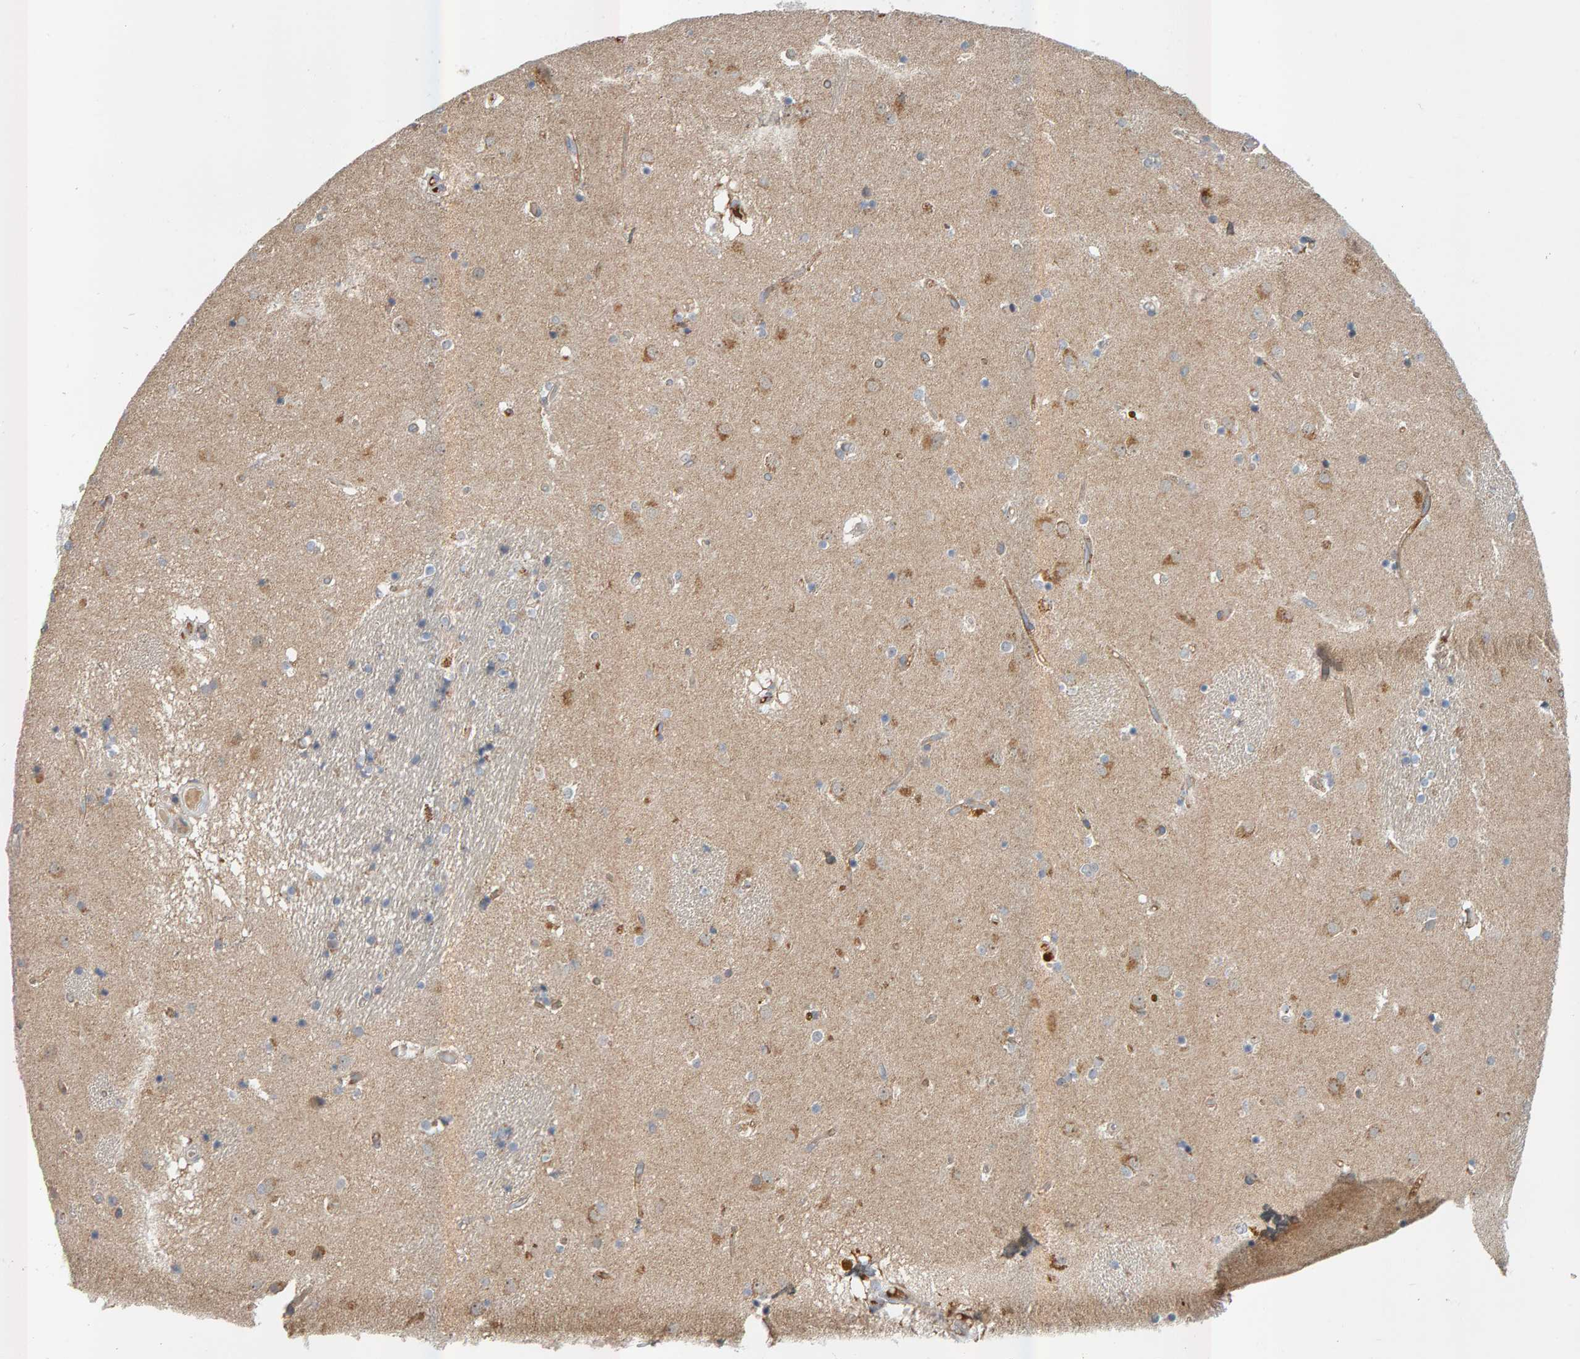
{"staining": {"intensity": "moderate", "quantity": "<25%", "location": "cytoplasmic/membranous"}, "tissue": "caudate", "cell_type": "Glial cells", "image_type": "normal", "snomed": [{"axis": "morphology", "description": "Normal tissue, NOS"}, {"axis": "topography", "description": "Lateral ventricle wall"}], "caption": "Immunohistochemistry (IHC) (DAB (3,3'-diaminobenzidine)) staining of benign human caudate shows moderate cytoplasmic/membranous protein expression in approximately <25% of glial cells.", "gene": "ZNF160", "patient": {"sex": "male", "age": 70}}